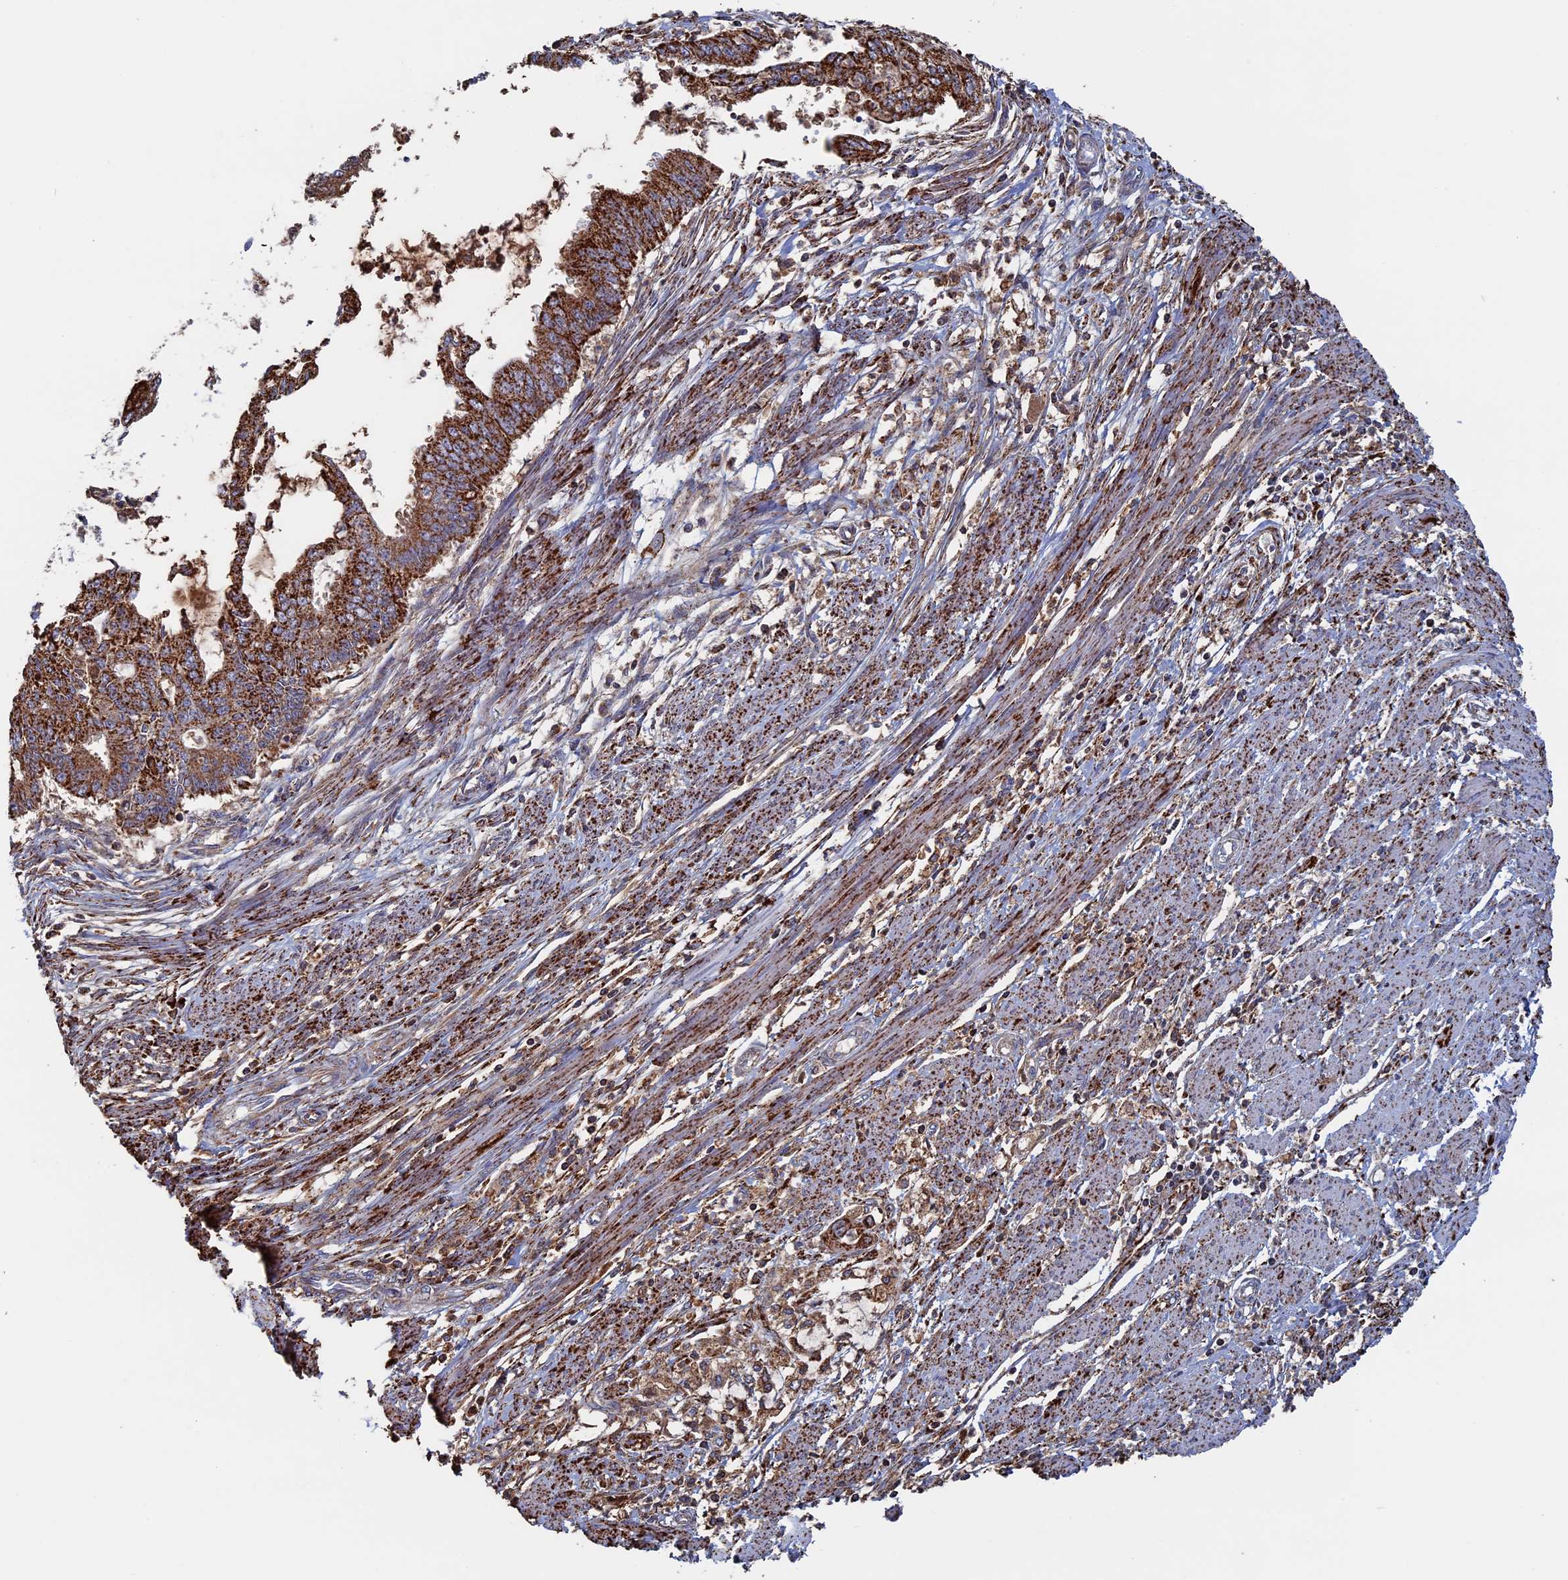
{"staining": {"intensity": "strong", "quantity": ">75%", "location": "cytoplasmic/membranous"}, "tissue": "endometrial cancer", "cell_type": "Tumor cells", "image_type": "cancer", "snomed": [{"axis": "morphology", "description": "Adenocarcinoma, NOS"}, {"axis": "topography", "description": "Endometrium"}], "caption": "Strong cytoplasmic/membranous staining for a protein is seen in about >75% of tumor cells of adenocarcinoma (endometrial) using immunohistochemistry (IHC).", "gene": "SEC24D", "patient": {"sex": "female", "age": 73}}